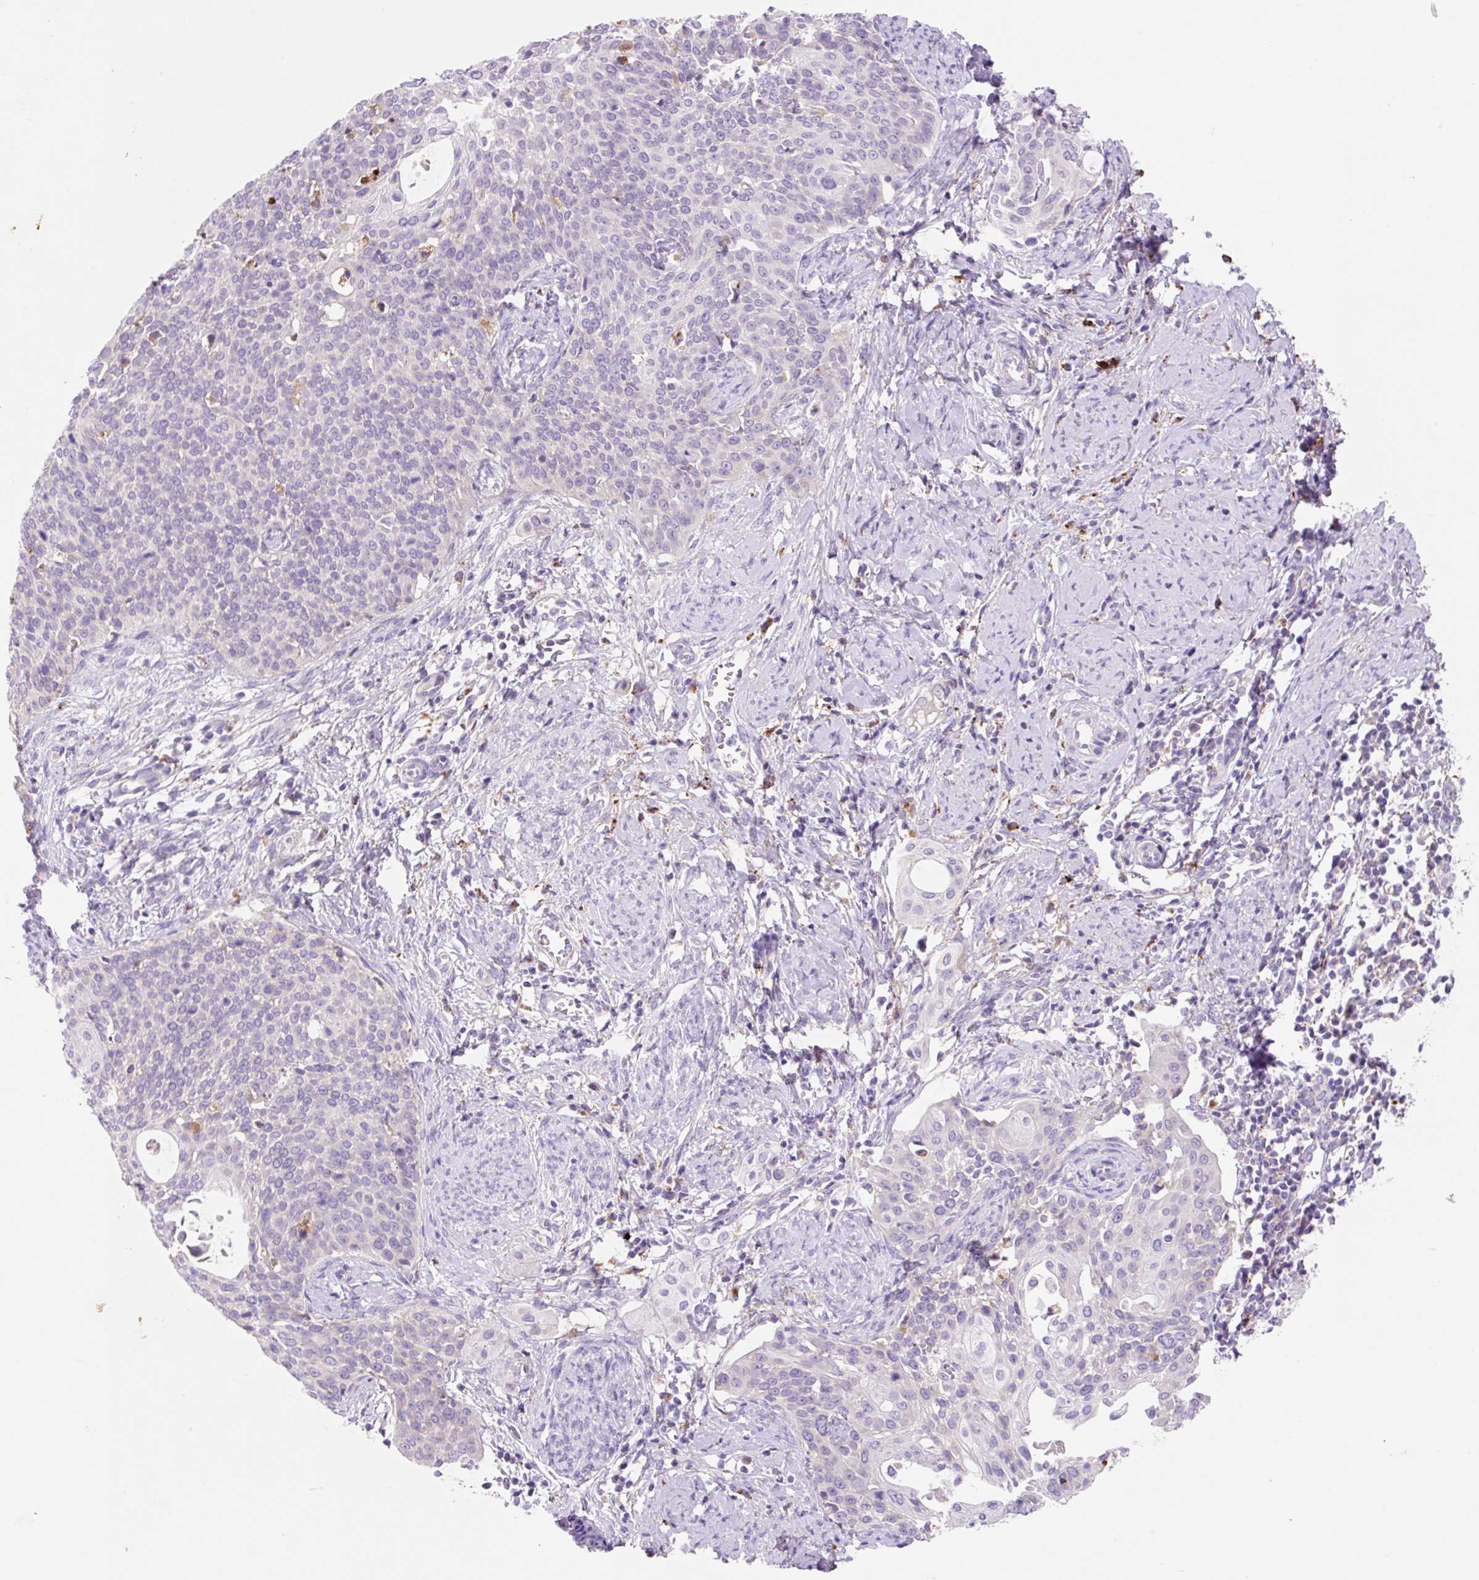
{"staining": {"intensity": "negative", "quantity": "none", "location": "none"}, "tissue": "cervical cancer", "cell_type": "Tumor cells", "image_type": "cancer", "snomed": [{"axis": "morphology", "description": "Squamous cell carcinoma, NOS"}, {"axis": "topography", "description": "Cervix"}], "caption": "Immunohistochemistry of human cervical squamous cell carcinoma displays no staining in tumor cells.", "gene": "HEXA", "patient": {"sex": "female", "age": 44}}